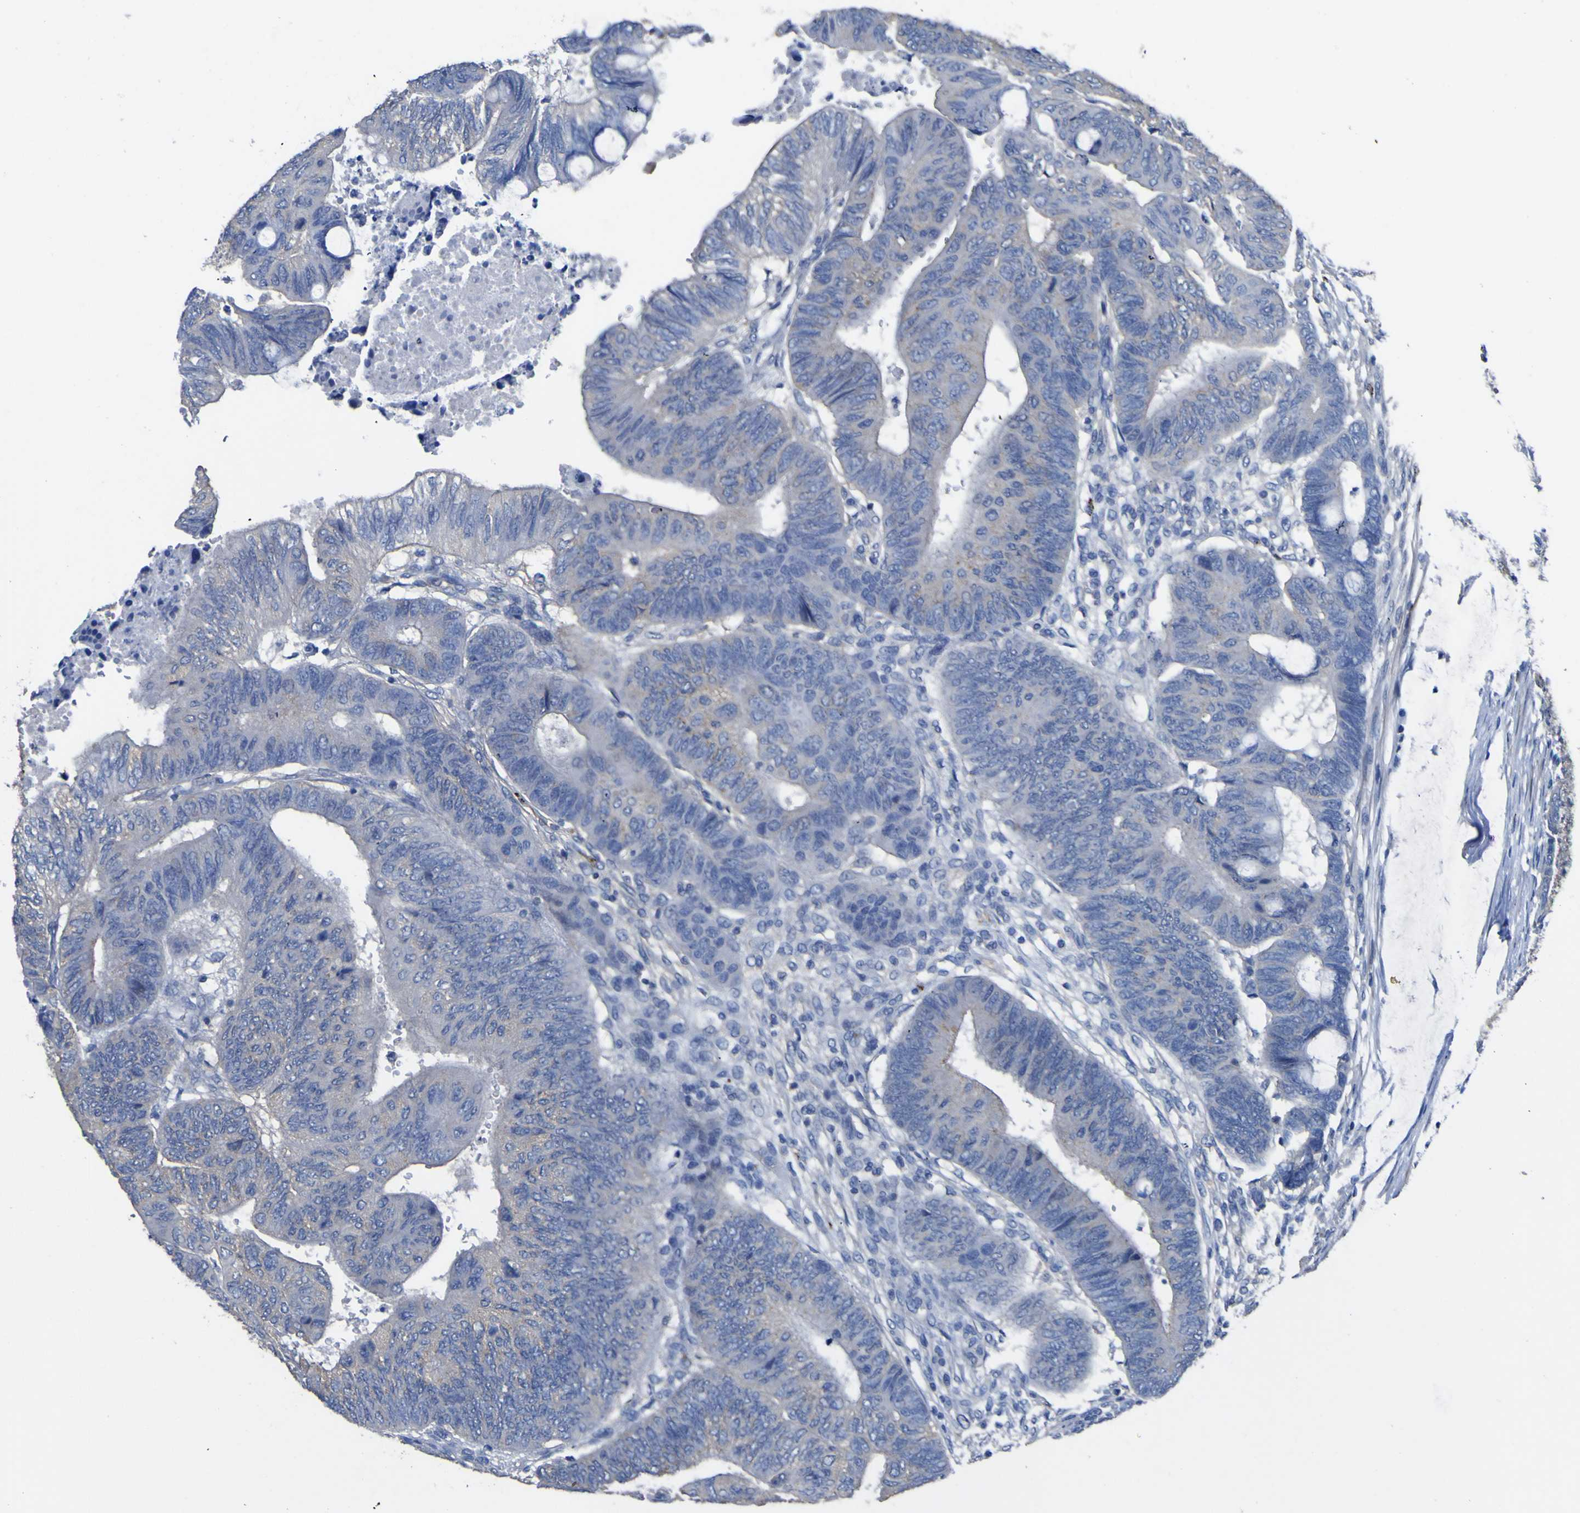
{"staining": {"intensity": "weak", "quantity": "<25%", "location": "cytoplasmic/membranous"}, "tissue": "colorectal cancer", "cell_type": "Tumor cells", "image_type": "cancer", "snomed": [{"axis": "morphology", "description": "Normal tissue, NOS"}, {"axis": "morphology", "description": "Adenocarcinoma, NOS"}, {"axis": "topography", "description": "Rectum"}, {"axis": "topography", "description": "Peripheral nerve tissue"}], "caption": "Colorectal cancer (adenocarcinoma) was stained to show a protein in brown. There is no significant positivity in tumor cells. (DAB immunohistochemistry with hematoxylin counter stain).", "gene": "AGO4", "patient": {"sex": "male", "age": 92}}